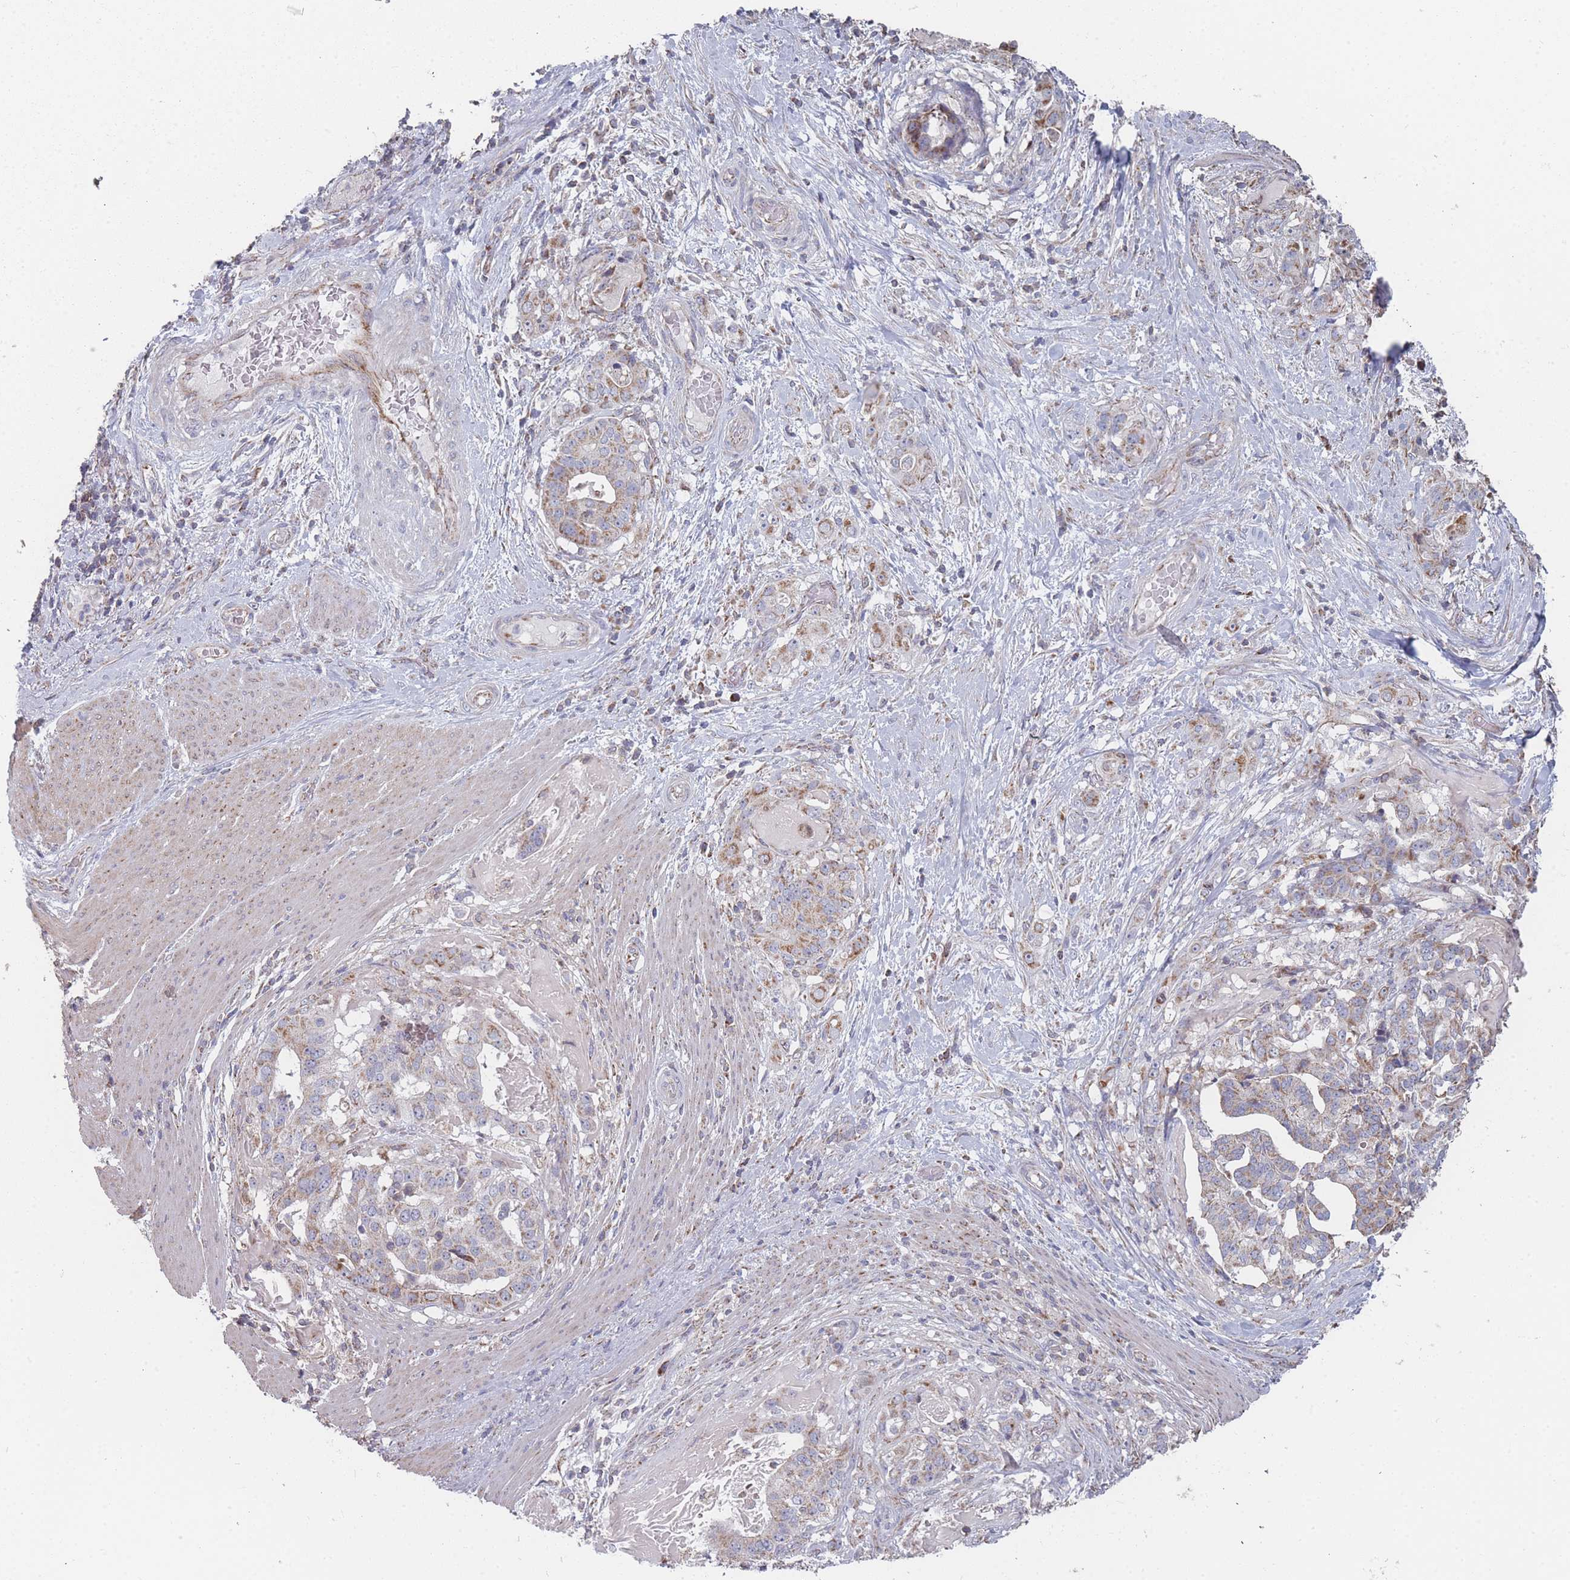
{"staining": {"intensity": "moderate", "quantity": ">75%", "location": "cytoplasmic/membranous"}, "tissue": "stomach cancer", "cell_type": "Tumor cells", "image_type": "cancer", "snomed": [{"axis": "morphology", "description": "Adenocarcinoma, NOS"}, {"axis": "topography", "description": "Stomach"}], "caption": "The immunohistochemical stain highlights moderate cytoplasmic/membranous staining in tumor cells of adenocarcinoma (stomach) tissue.", "gene": "PSMB3", "patient": {"sex": "male", "age": 48}}